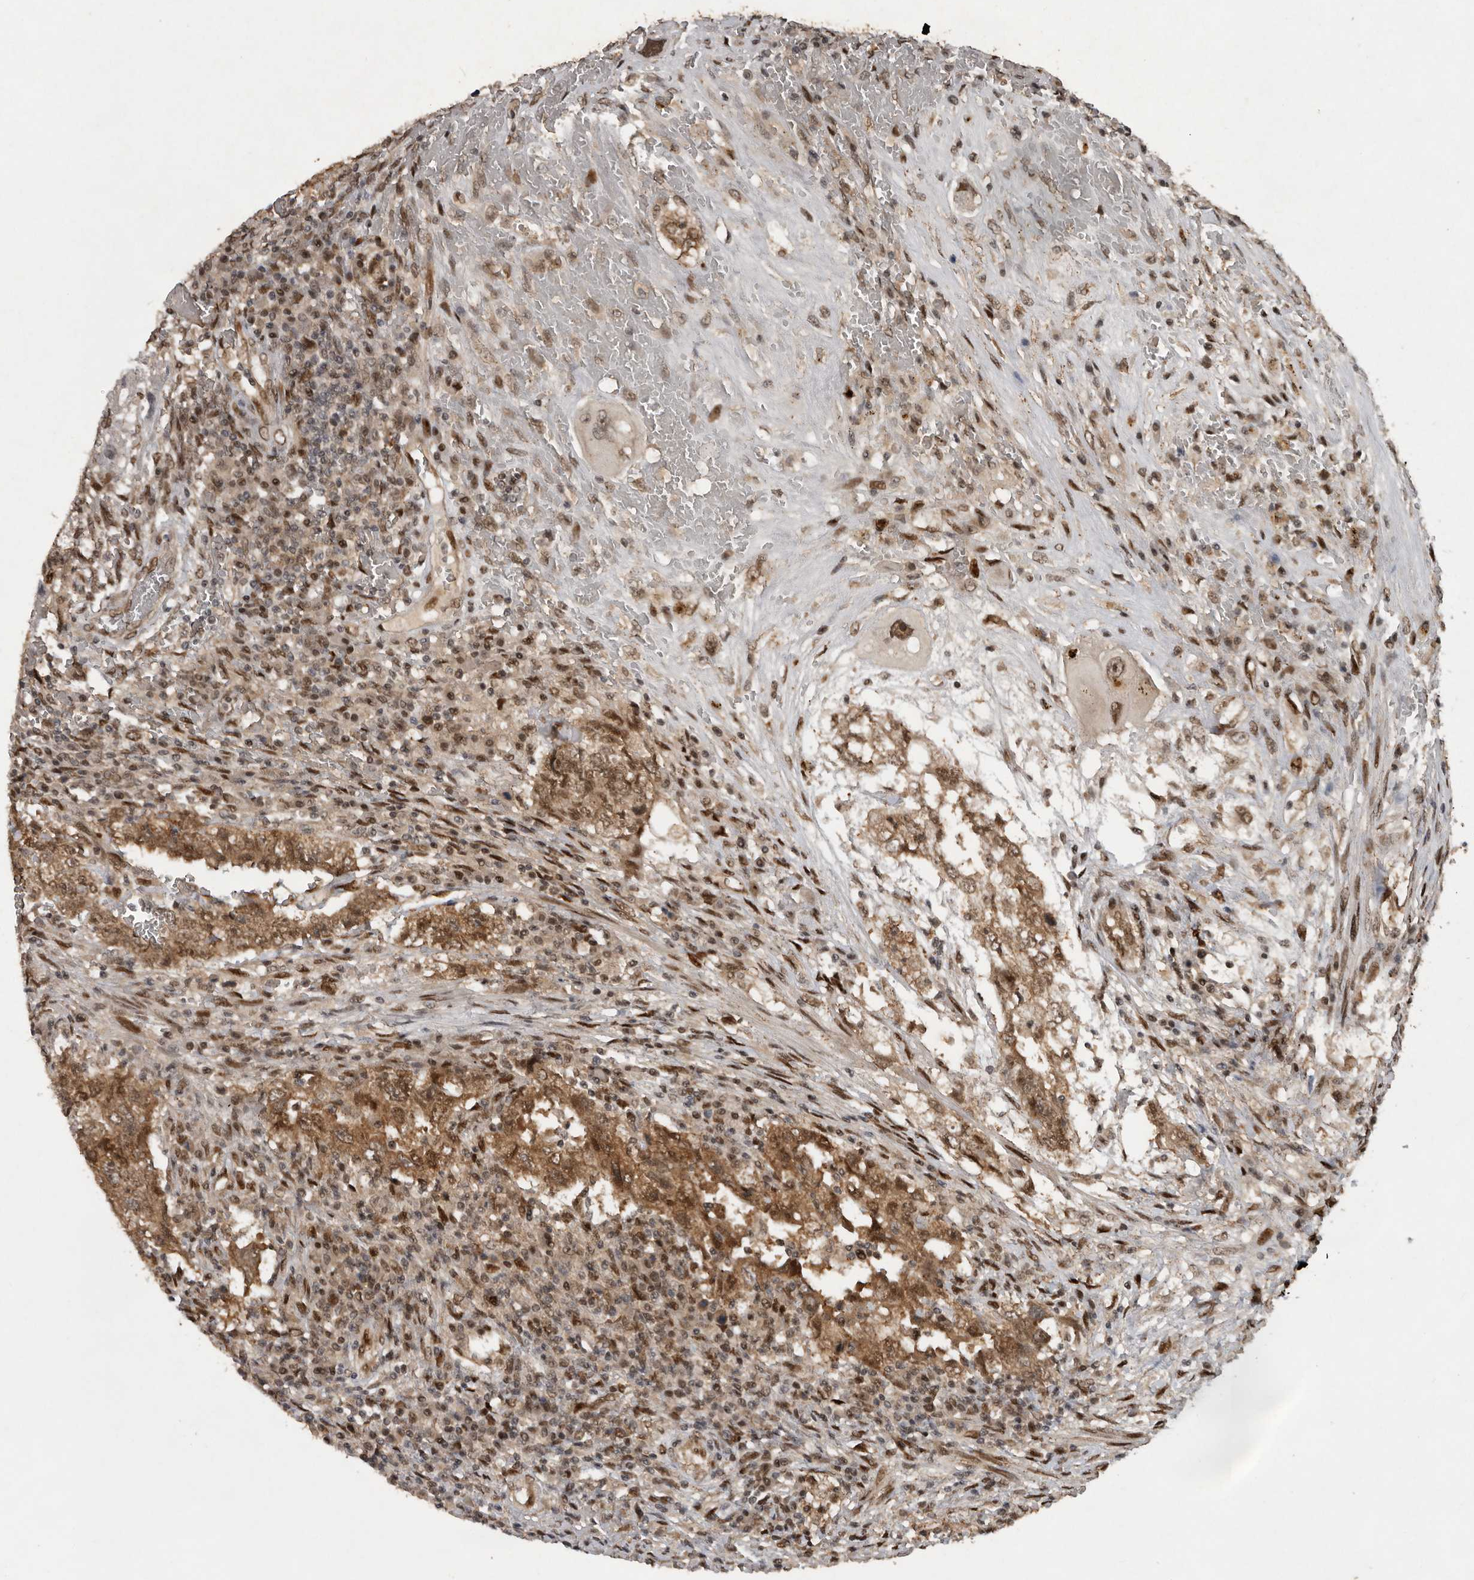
{"staining": {"intensity": "moderate", "quantity": ">75%", "location": "cytoplasmic/membranous,nuclear"}, "tissue": "testis cancer", "cell_type": "Tumor cells", "image_type": "cancer", "snomed": [{"axis": "morphology", "description": "Carcinoma, Embryonal, NOS"}, {"axis": "topography", "description": "Testis"}], "caption": "A brown stain shows moderate cytoplasmic/membranous and nuclear positivity of a protein in testis cancer (embryonal carcinoma) tumor cells.", "gene": "CDC27", "patient": {"sex": "male", "age": 26}}